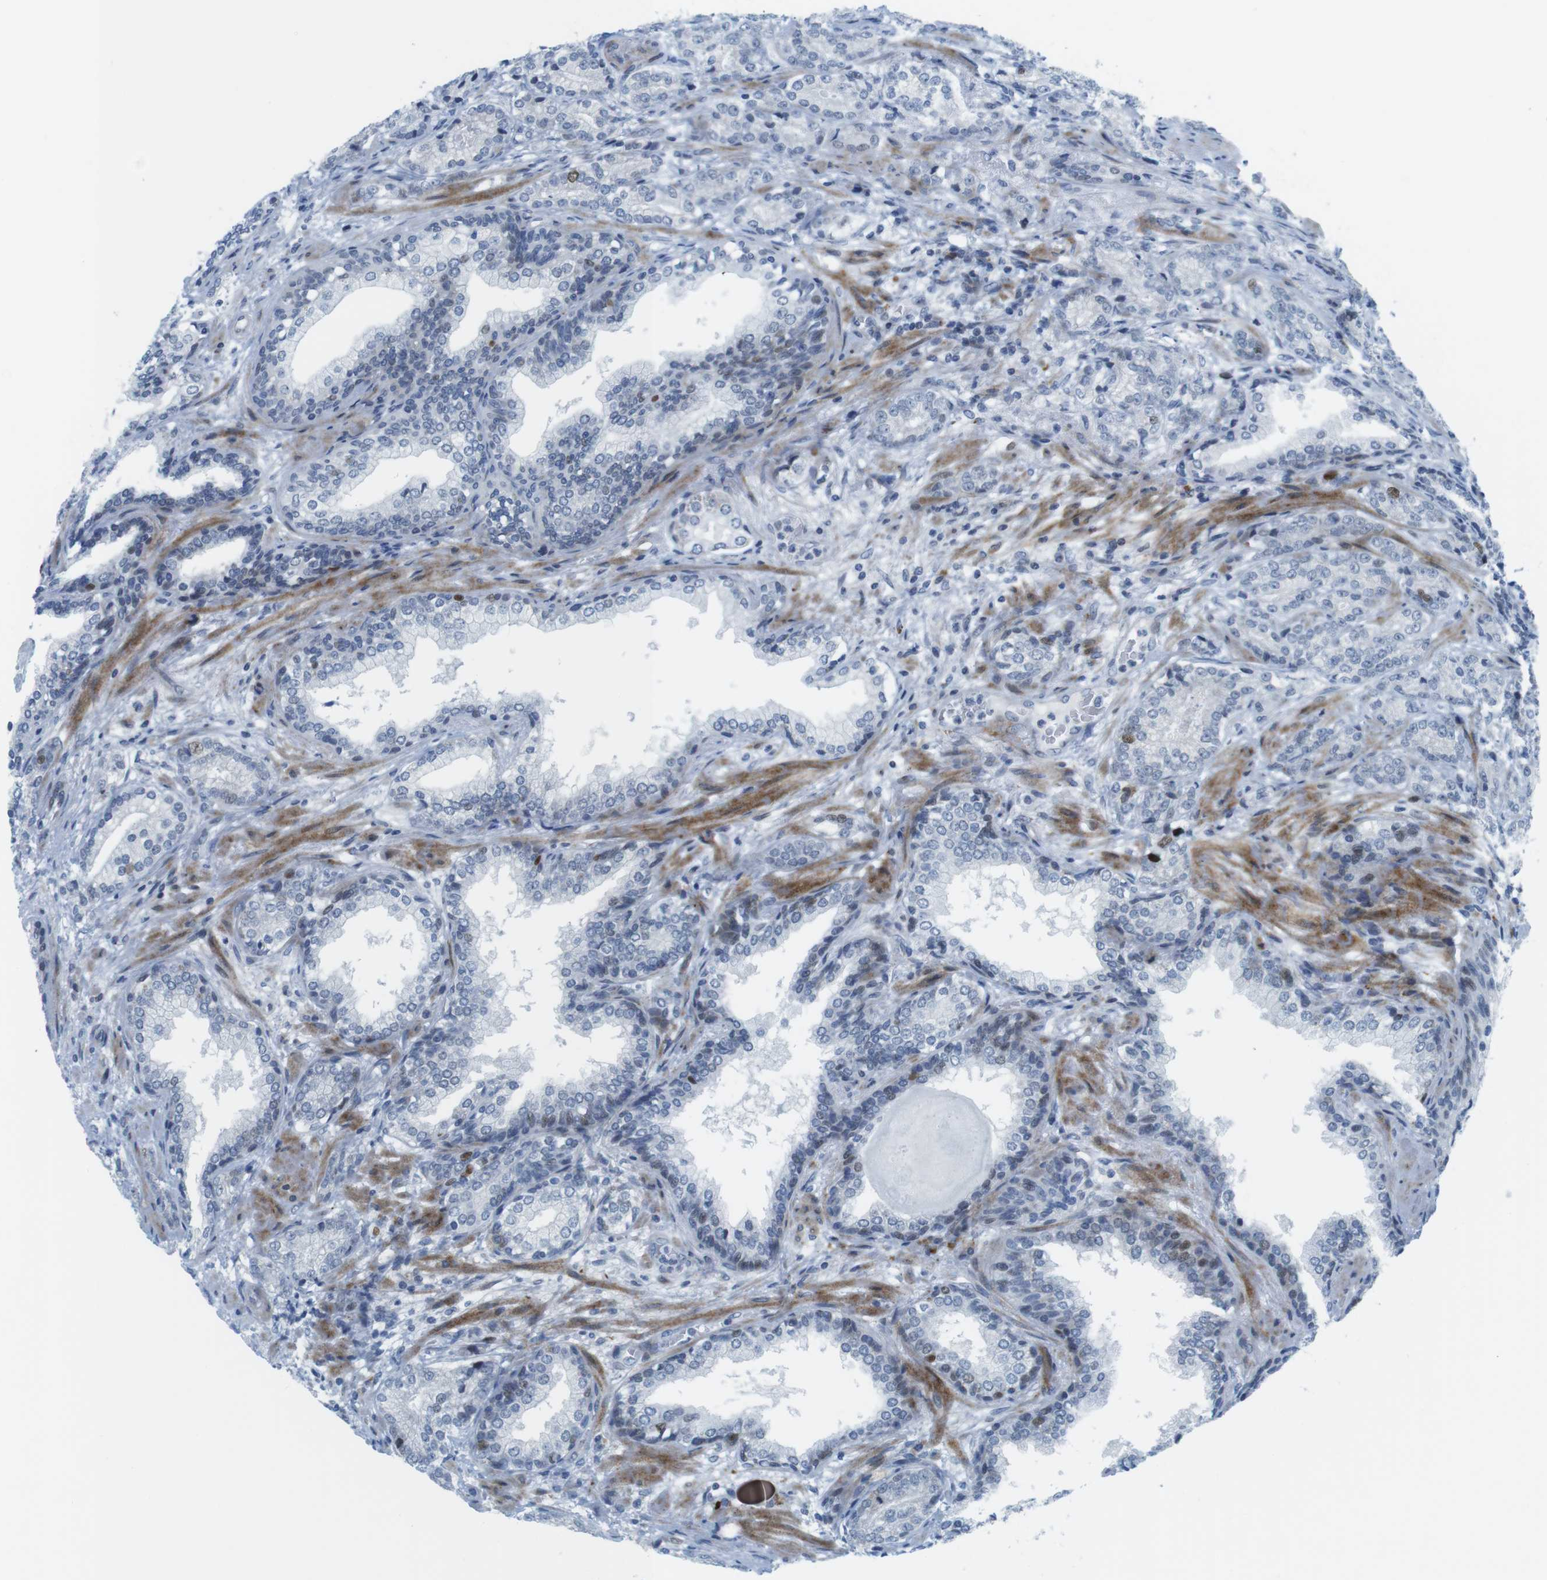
{"staining": {"intensity": "negative", "quantity": "none", "location": "none"}, "tissue": "prostate cancer", "cell_type": "Tumor cells", "image_type": "cancer", "snomed": [{"axis": "morphology", "description": "Adenocarcinoma, High grade"}, {"axis": "topography", "description": "Prostate"}], "caption": "Photomicrograph shows no protein positivity in tumor cells of prostate cancer tissue.", "gene": "CHAF1A", "patient": {"sex": "male", "age": 61}}